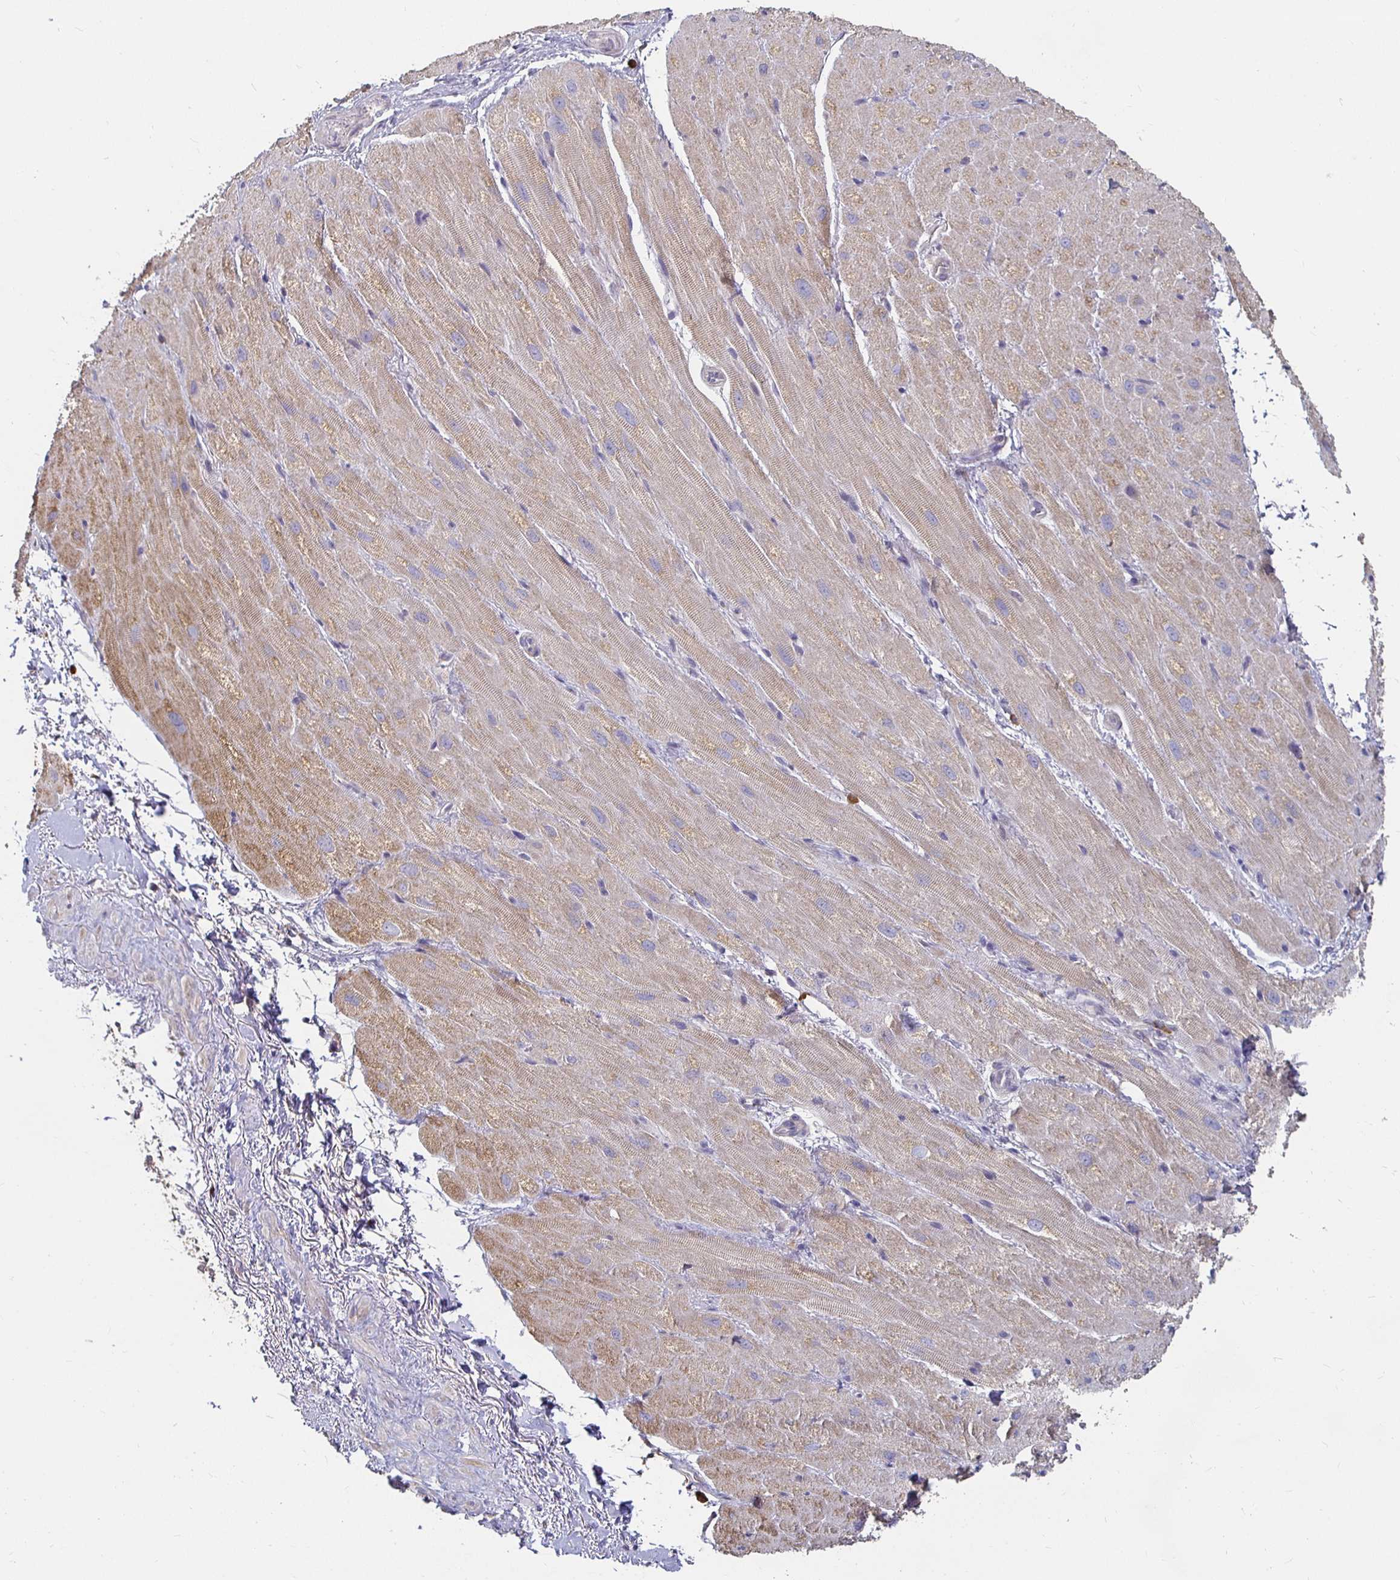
{"staining": {"intensity": "moderate", "quantity": ">75%", "location": "cytoplasmic/membranous"}, "tissue": "heart muscle", "cell_type": "Cardiomyocytes", "image_type": "normal", "snomed": [{"axis": "morphology", "description": "Normal tissue, NOS"}, {"axis": "topography", "description": "Heart"}], "caption": "Immunohistochemistry (IHC) micrograph of benign heart muscle: heart muscle stained using immunohistochemistry displays medium levels of moderate protein expression localized specifically in the cytoplasmic/membranous of cardiomyocytes, appearing as a cytoplasmic/membranous brown color.", "gene": "RNF144B", "patient": {"sex": "male", "age": 62}}